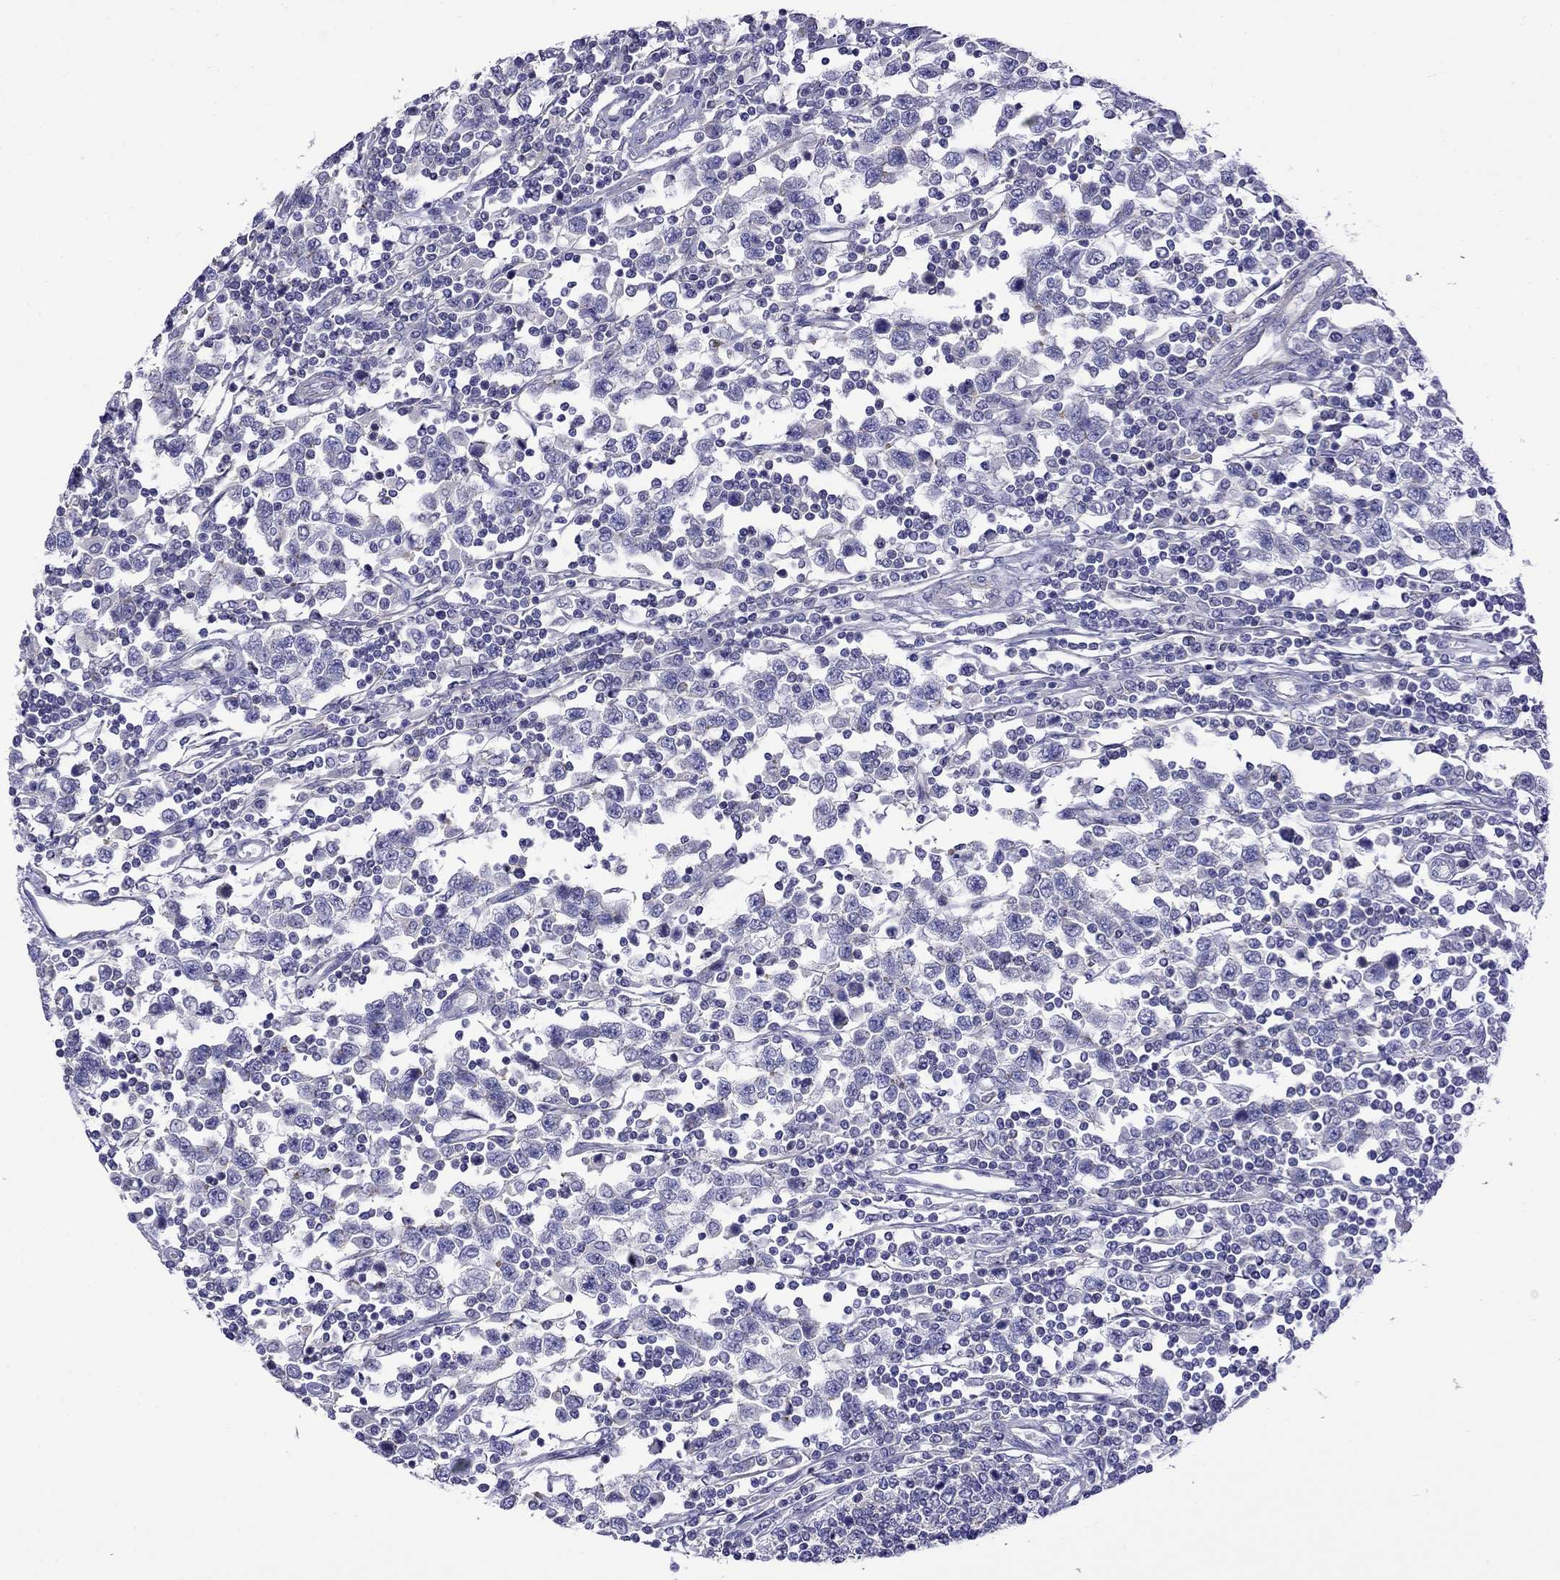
{"staining": {"intensity": "negative", "quantity": "none", "location": "none"}, "tissue": "testis cancer", "cell_type": "Tumor cells", "image_type": "cancer", "snomed": [{"axis": "morphology", "description": "Seminoma, NOS"}, {"axis": "topography", "description": "Testis"}], "caption": "Immunohistochemistry (IHC) micrograph of neoplastic tissue: human testis cancer (seminoma) stained with DAB reveals no significant protein expression in tumor cells.", "gene": "STAR", "patient": {"sex": "male", "age": 34}}